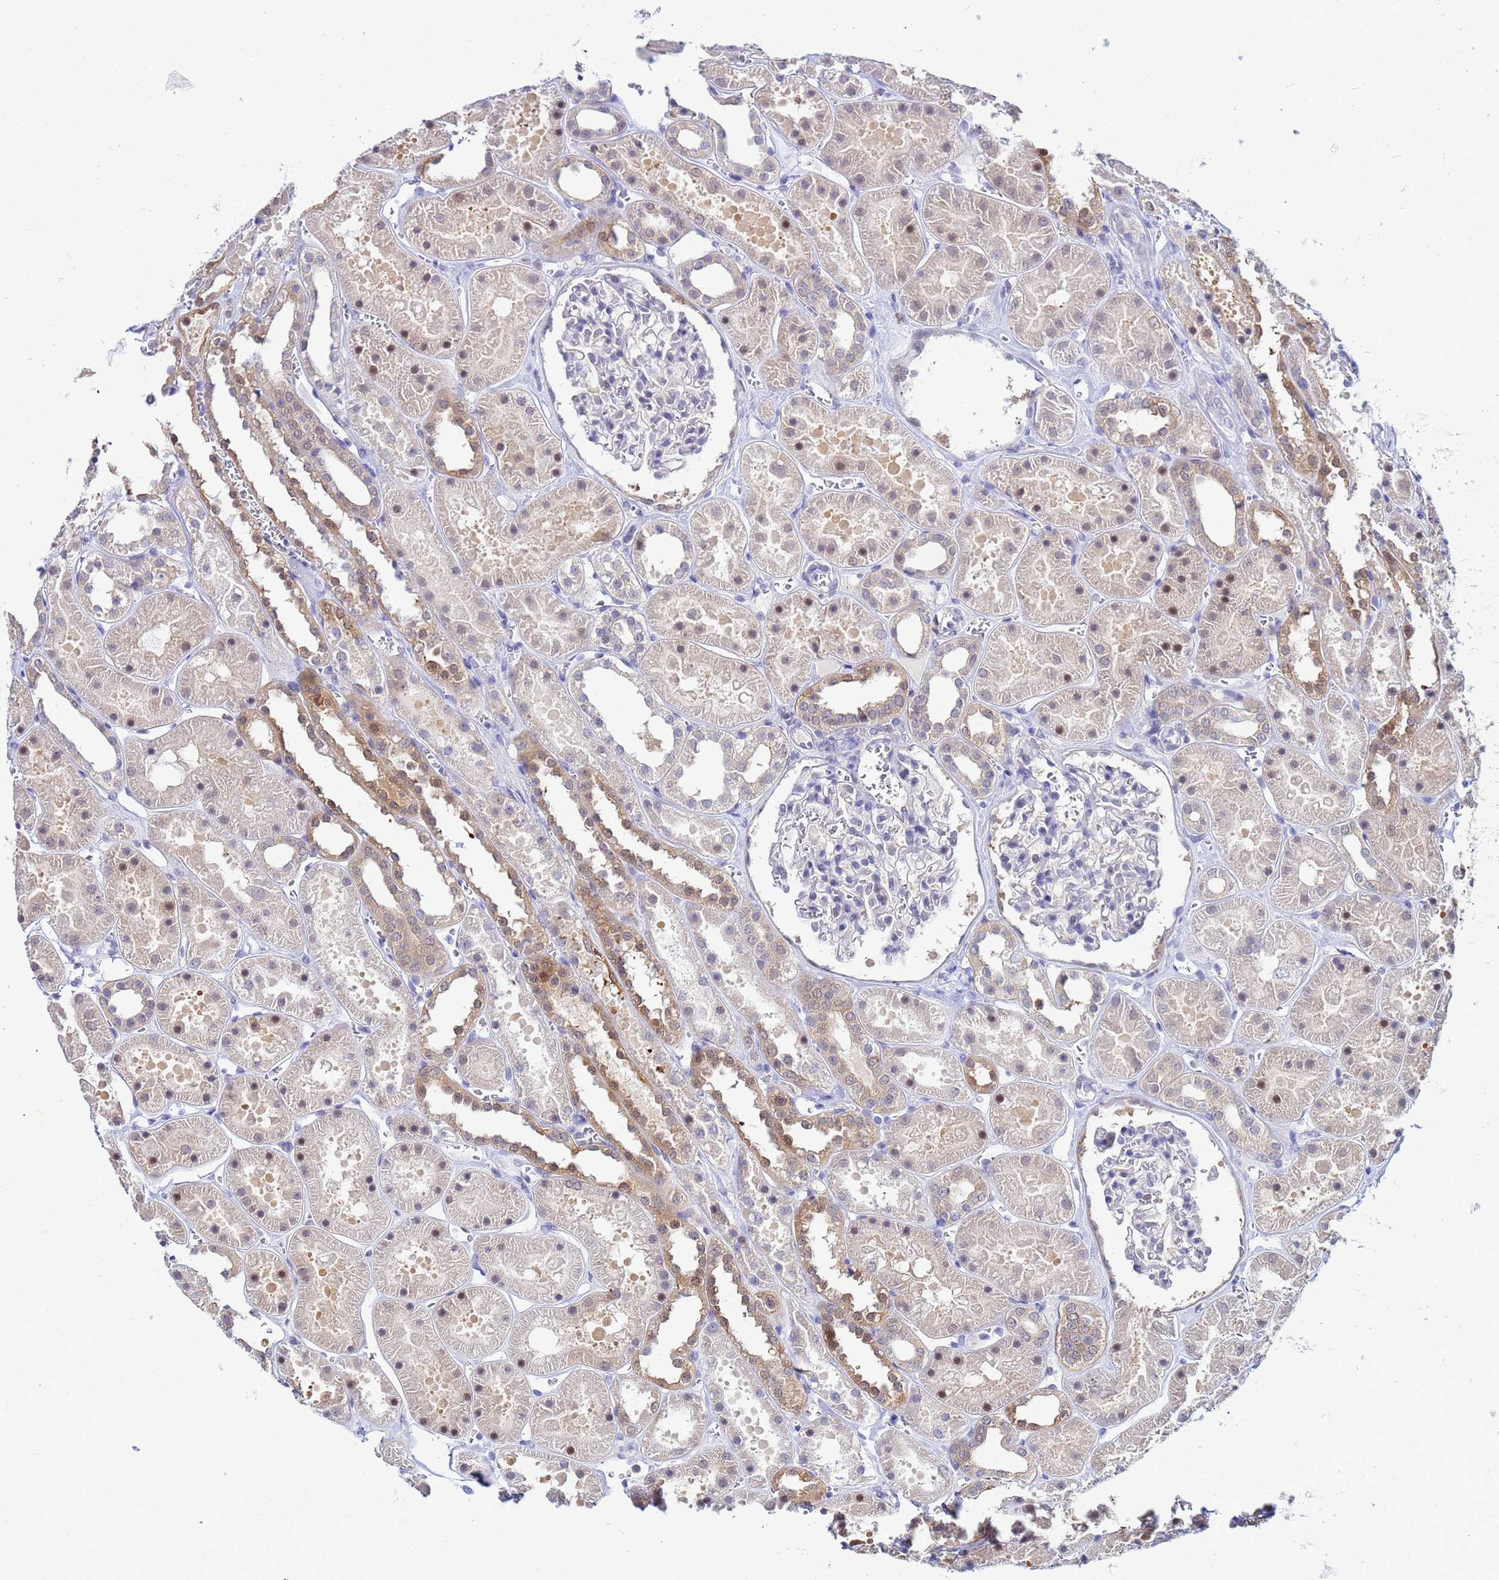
{"staining": {"intensity": "negative", "quantity": "none", "location": "none"}, "tissue": "kidney", "cell_type": "Cells in glomeruli", "image_type": "normal", "snomed": [{"axis": "morphology", "description": "Normal tissue, NOS"}, {"axis": "topography", "description": "Kidney"}], "caption": "Cells in glomeruli show no significant protein expression in benign kidney.", "gene": "SLC25A37", "patient": {"sex": "female", "age": 41}}